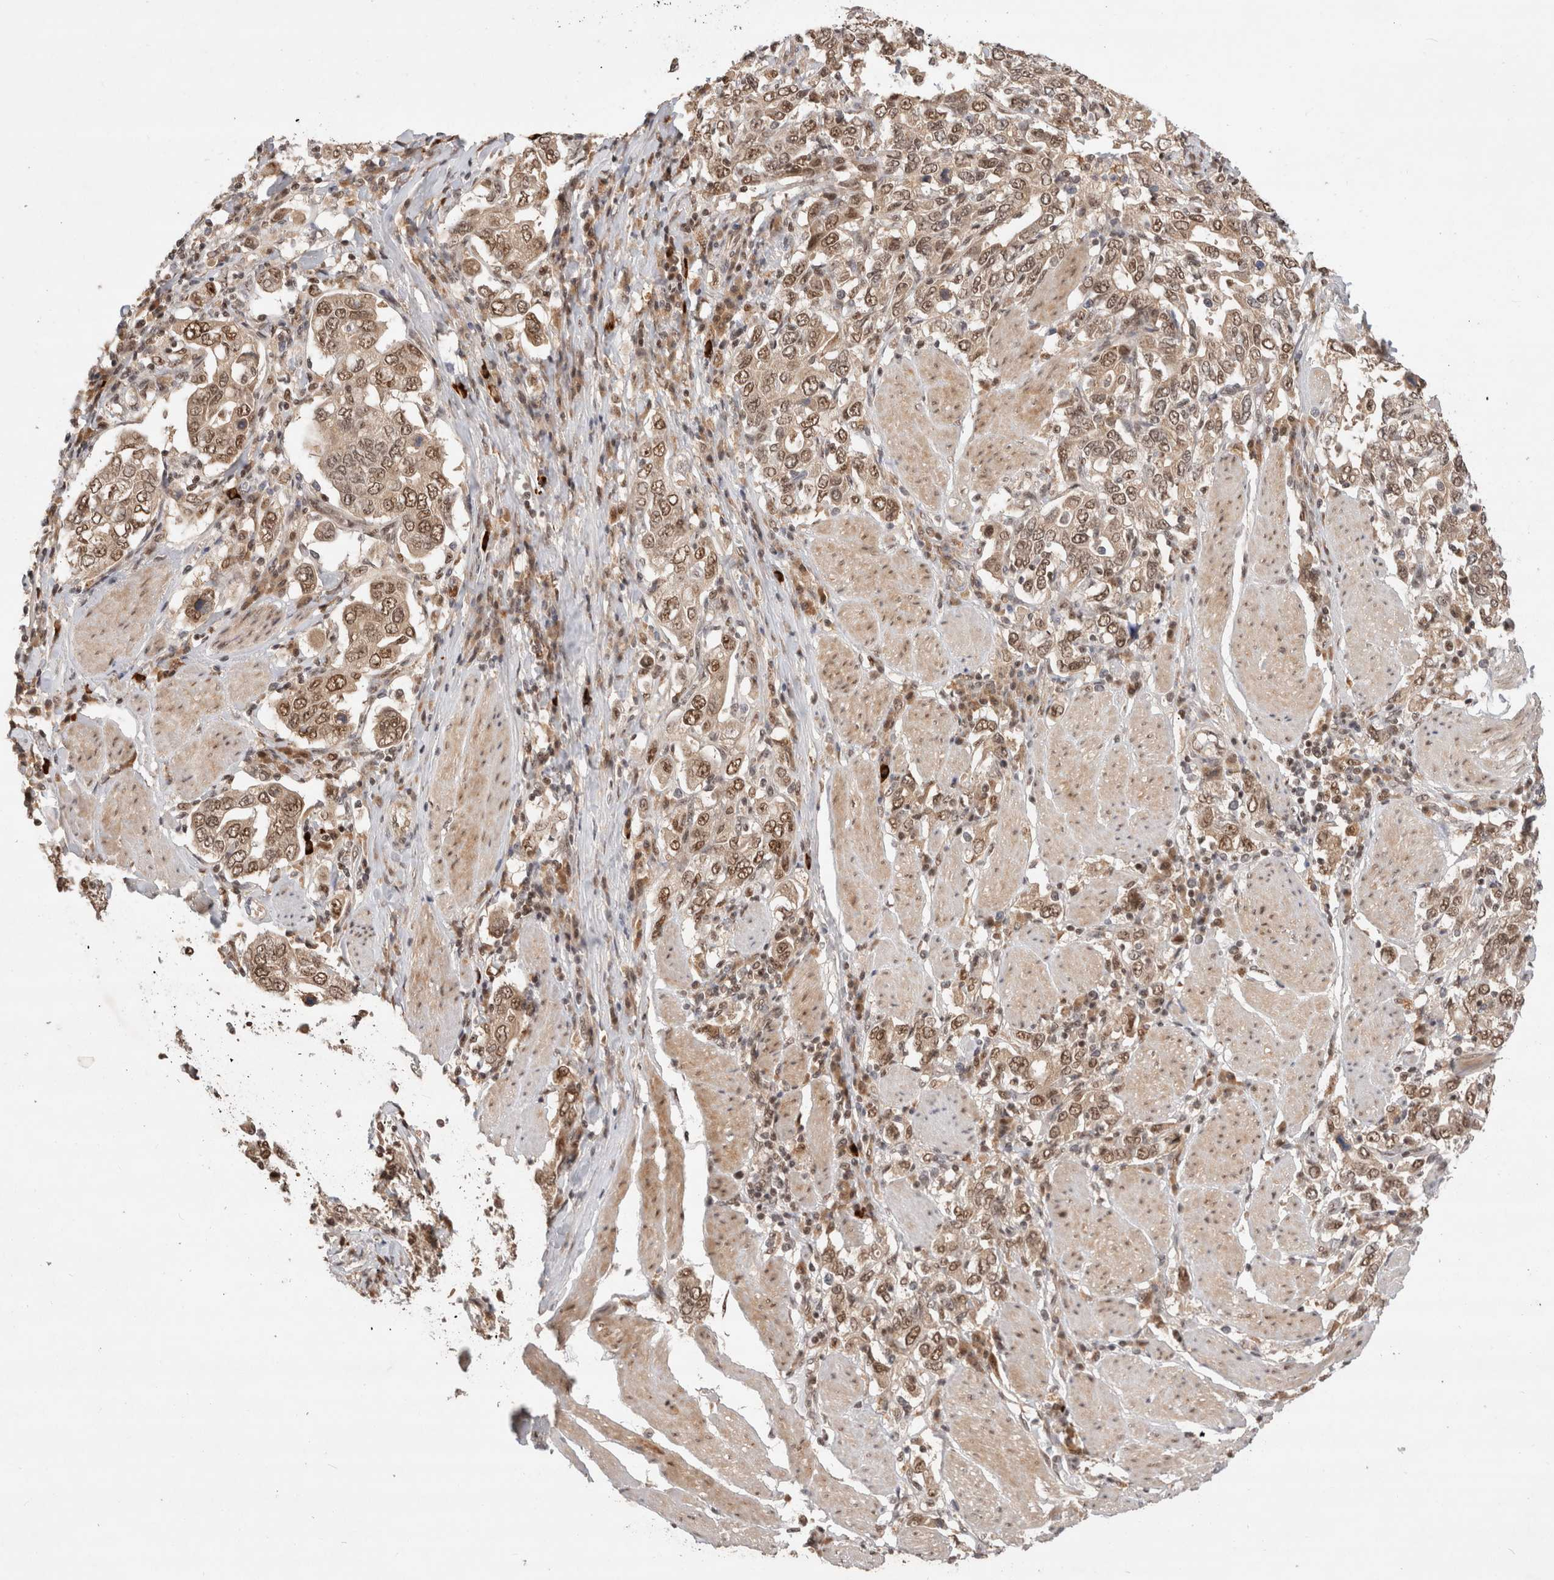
{"staining": {"intensity": "moderate", "quantity": ">75%", "location": "cytoplasmic/membranous,nuclear"}, "tissue": "stomach cancer", "cell_type": "Tumor cells", "image_type": "cancer", "snomed": [{"axis": "morphology", "description": "Adenocarcinoma, NOS"}, {"axis": "topography", "description": "Stomach, upper"}], "caption": "This is a photomicrograph of immunohistochemistry (IHC) staining of stomach adenocarcinoma, which shows moderate positivity in the cytoplasmic/membranous and nuclear of tumor cells.", "gene": "MPHOSPH6", "patient": {"sex": "male", "age": 62}}